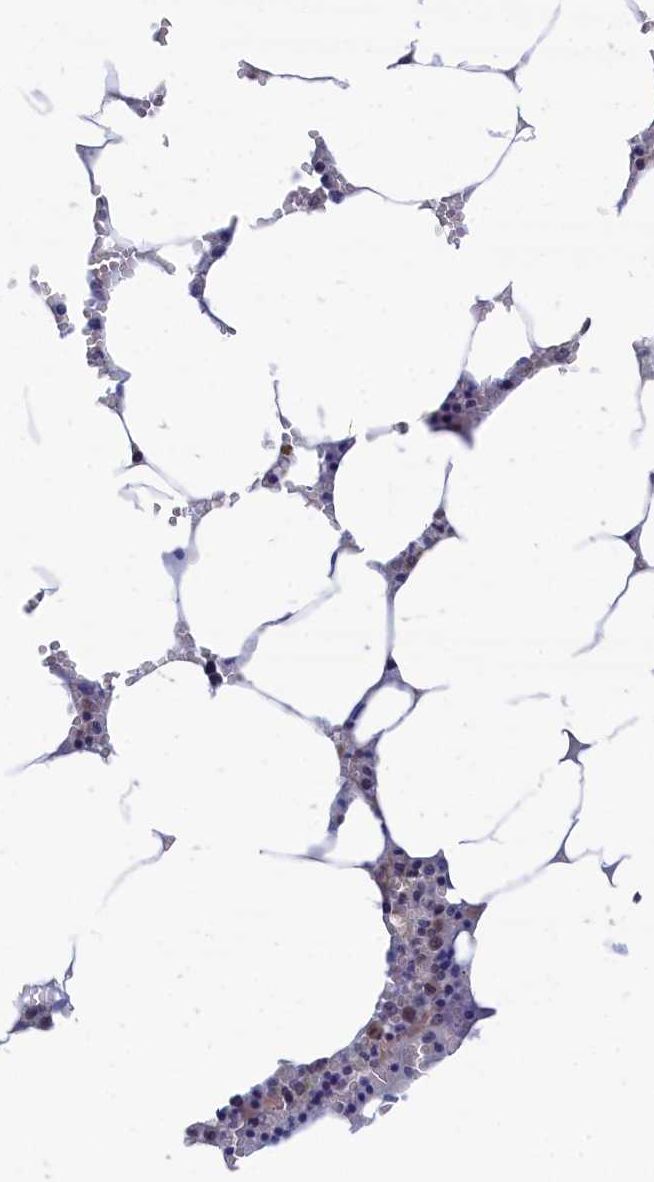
{"staining": {"intensity": "weak", "quantity": "<25%", "location": "cytoplasmic/membranous"}, "tissue": "bone marrow", "cell_type": "Hematopoietic cells", "image_type": "normal", "snomed": [{"axis": "morphology", "description": "Normal tissue, NOS"}, {"axis": "topography", "description": "Bone marrow"}], "caption": "Immunohistochemistry (IHC) of unremarkable bone marrow reveals no expression in hematopoietic cells.", "gene": "PGP", "patient": {"sex": "male", "age": 70}}